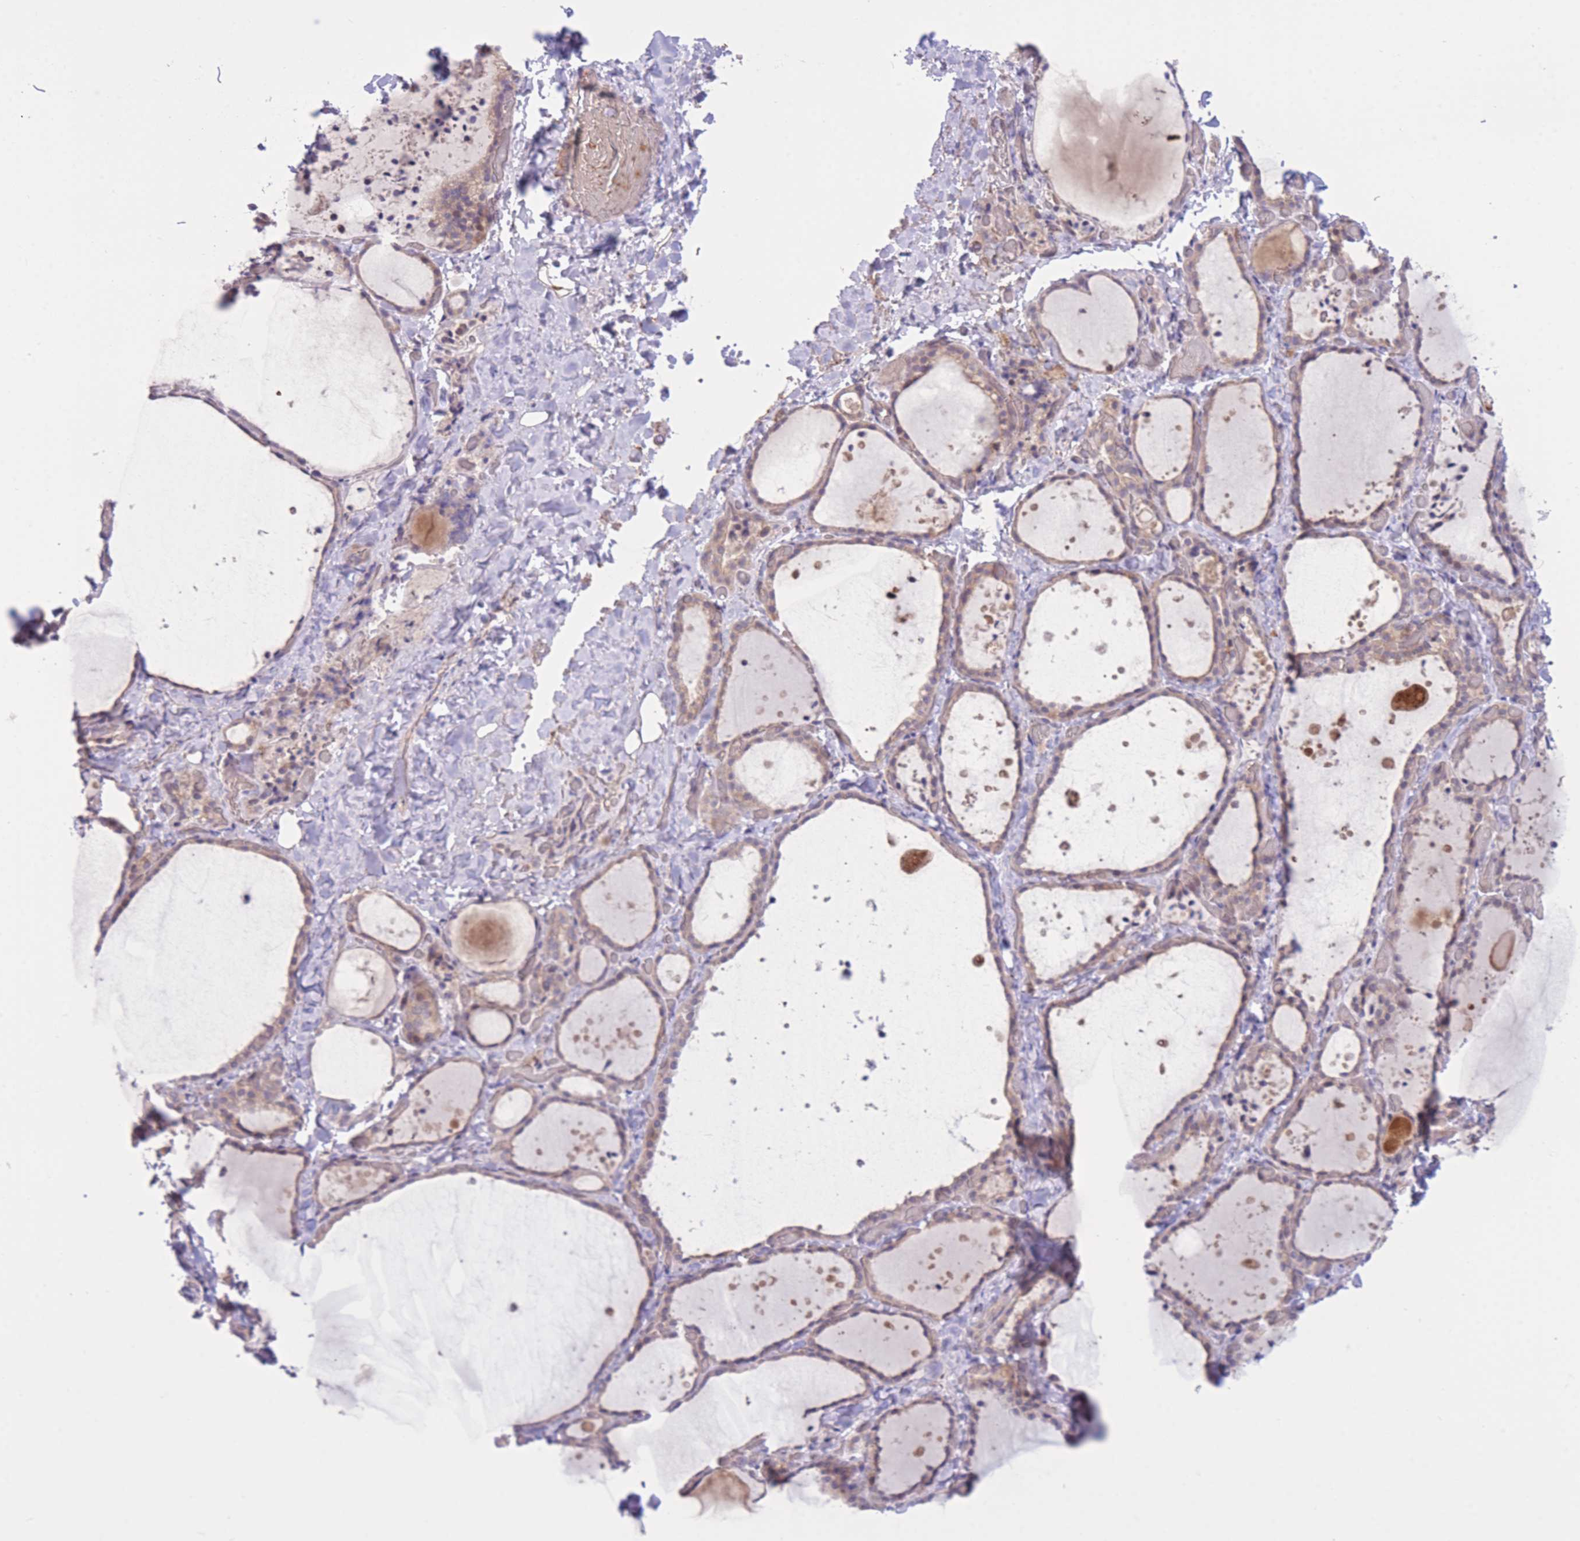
{"staining": {"intensity": "weak", "quantity": ">75%", "location": "cytoplasmic/membranous"}, "tissue": "thyroid gland", "cell_type": "Glandular cells", "image_type": "normal", "snomed": [{"axis": "morphology", "description": "Normal tissue, NOS"}, {"axis": "topography", "description": "Thyroid gland"}], "caption": "This is an image of immunohistochemistry staining of benign thyroid gland, which shows weak positivity in the cytoplasmic/membranous of glandular cells.", "gene": "CDC25B", "patient": {"sex": "female", "age": 44}}